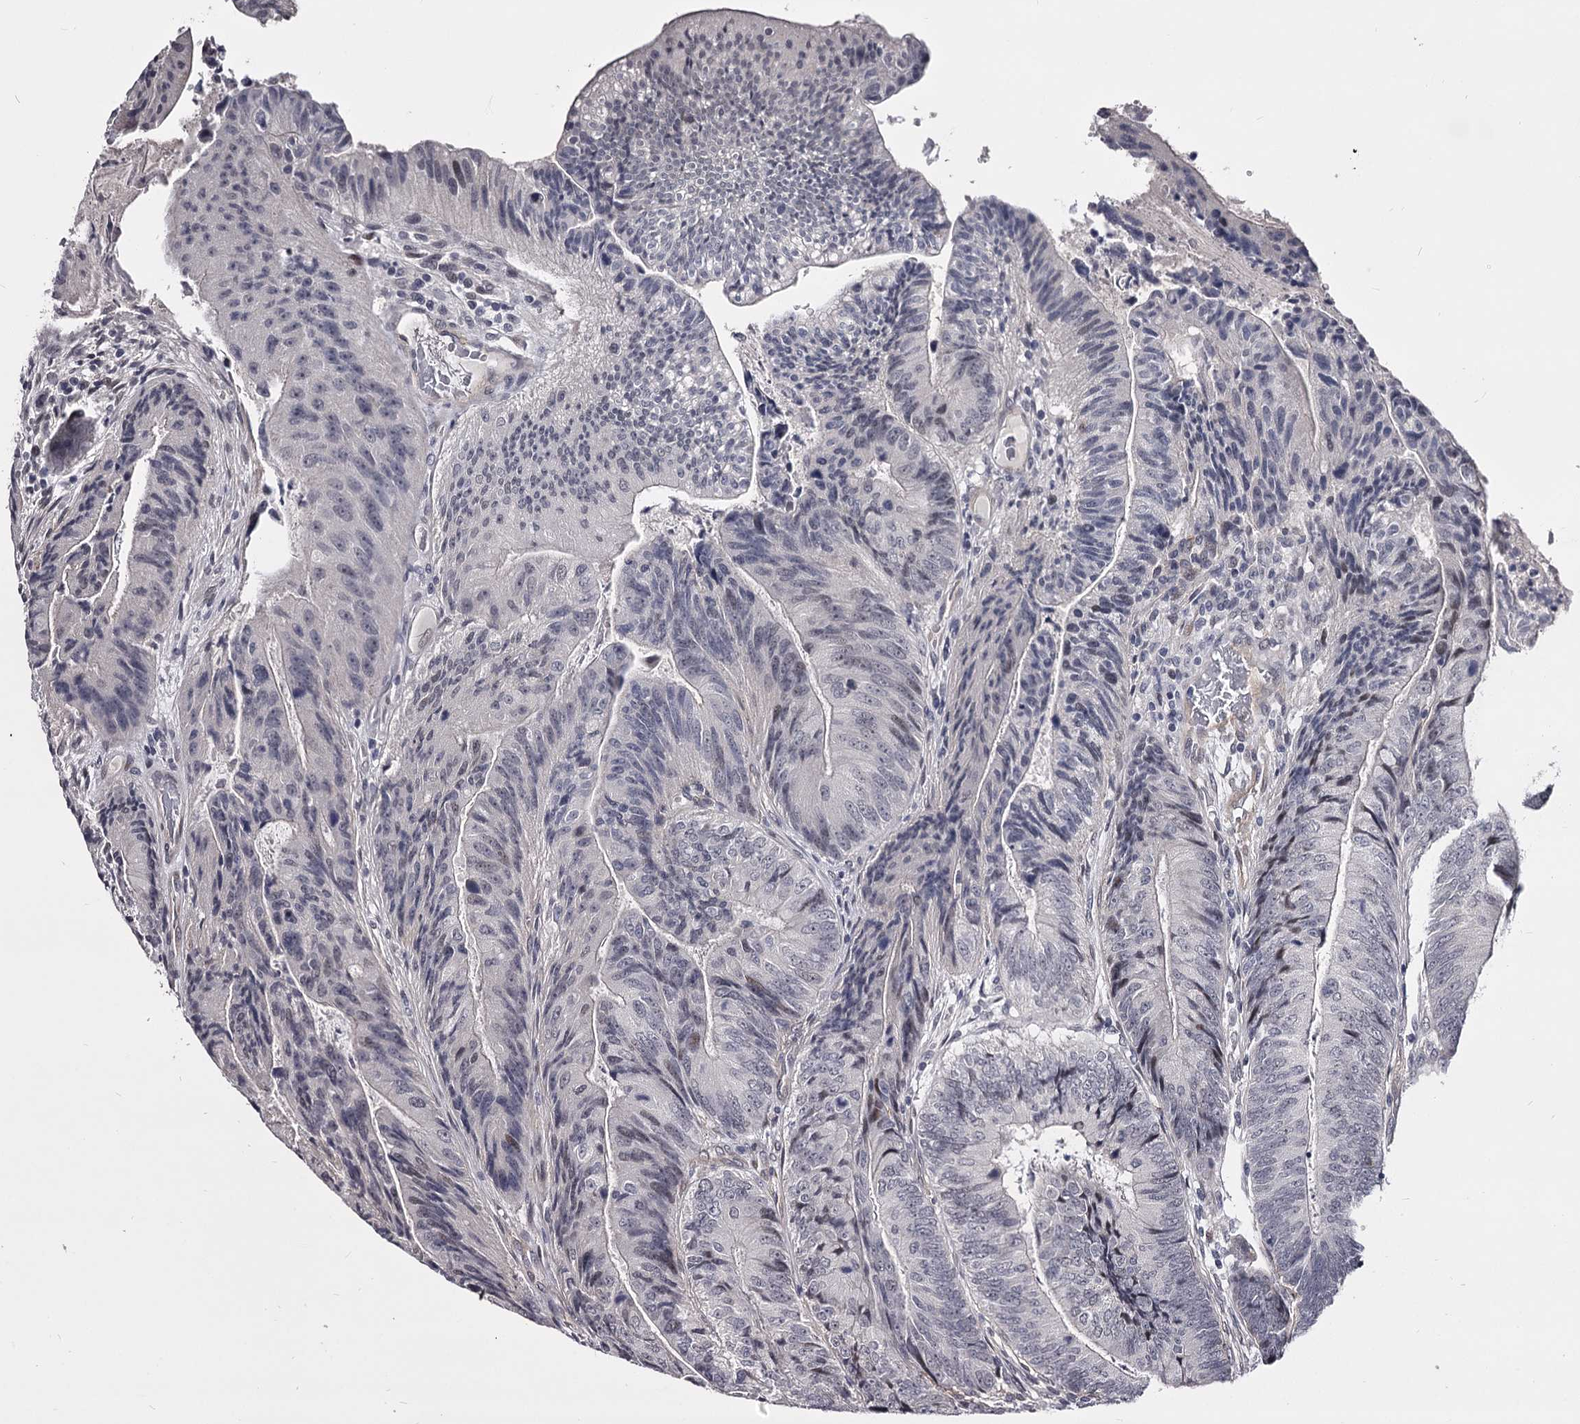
{"staining": {"intensity": "negative", "quantity": "none", "location": "none"}, "tissue": "colorectal cancer", "cell_type": "Tumor cells", "image_type": "cancer", "snomed": [{"axis": "morphology", "description": "Adenocarcinoma, NOS"}, {"axis": "topography", "description": "Colon"}], "caption": "IHC of colorectal cancer exhibits no positivity in tumor cells.", "gene": "OVOL2", "patient": {"sex": "female", "age": 67}}